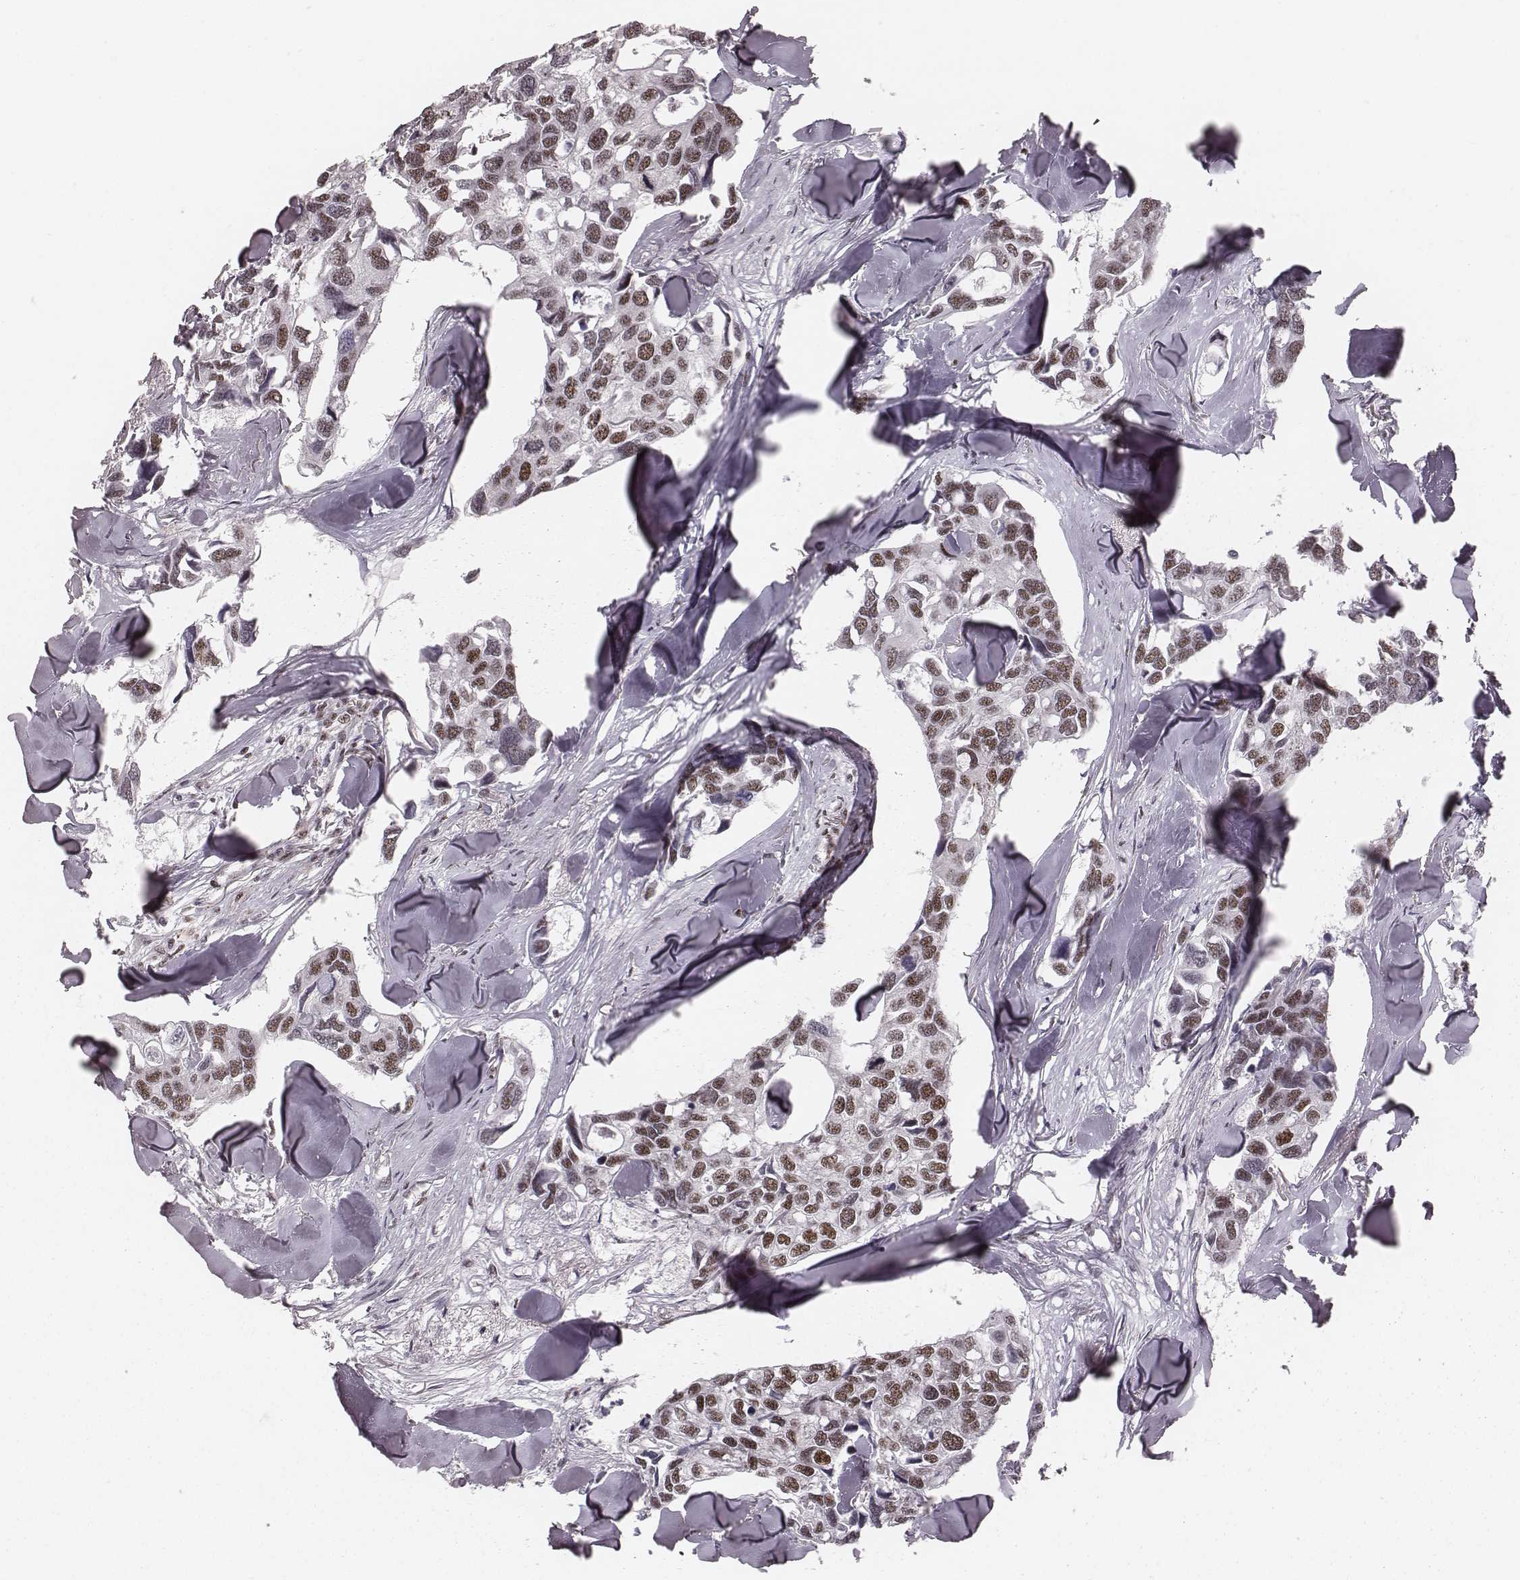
{"staining": {"intensity": "moderate", "quantity": ">75%", "location": "nuclear"}, "tissue": "breast cancer", "cell_type": "Tumor cells", "image_type": "cancer", "snomed": [{"axis": "morphology", "description": "Duct carcinoma"}, {"axis": "topography", "description": "Breast"}], "caption": "IHC (DAB (3,3'-diaminobenzidine)) staining of human breast cancer (infiltrating ductal carcinoma) exhibits moderate nuclear protein positivity in approximately >75% of tumor cells.", "gene": "LUC7L", "patient": {"sex": "female", "age": 83}}